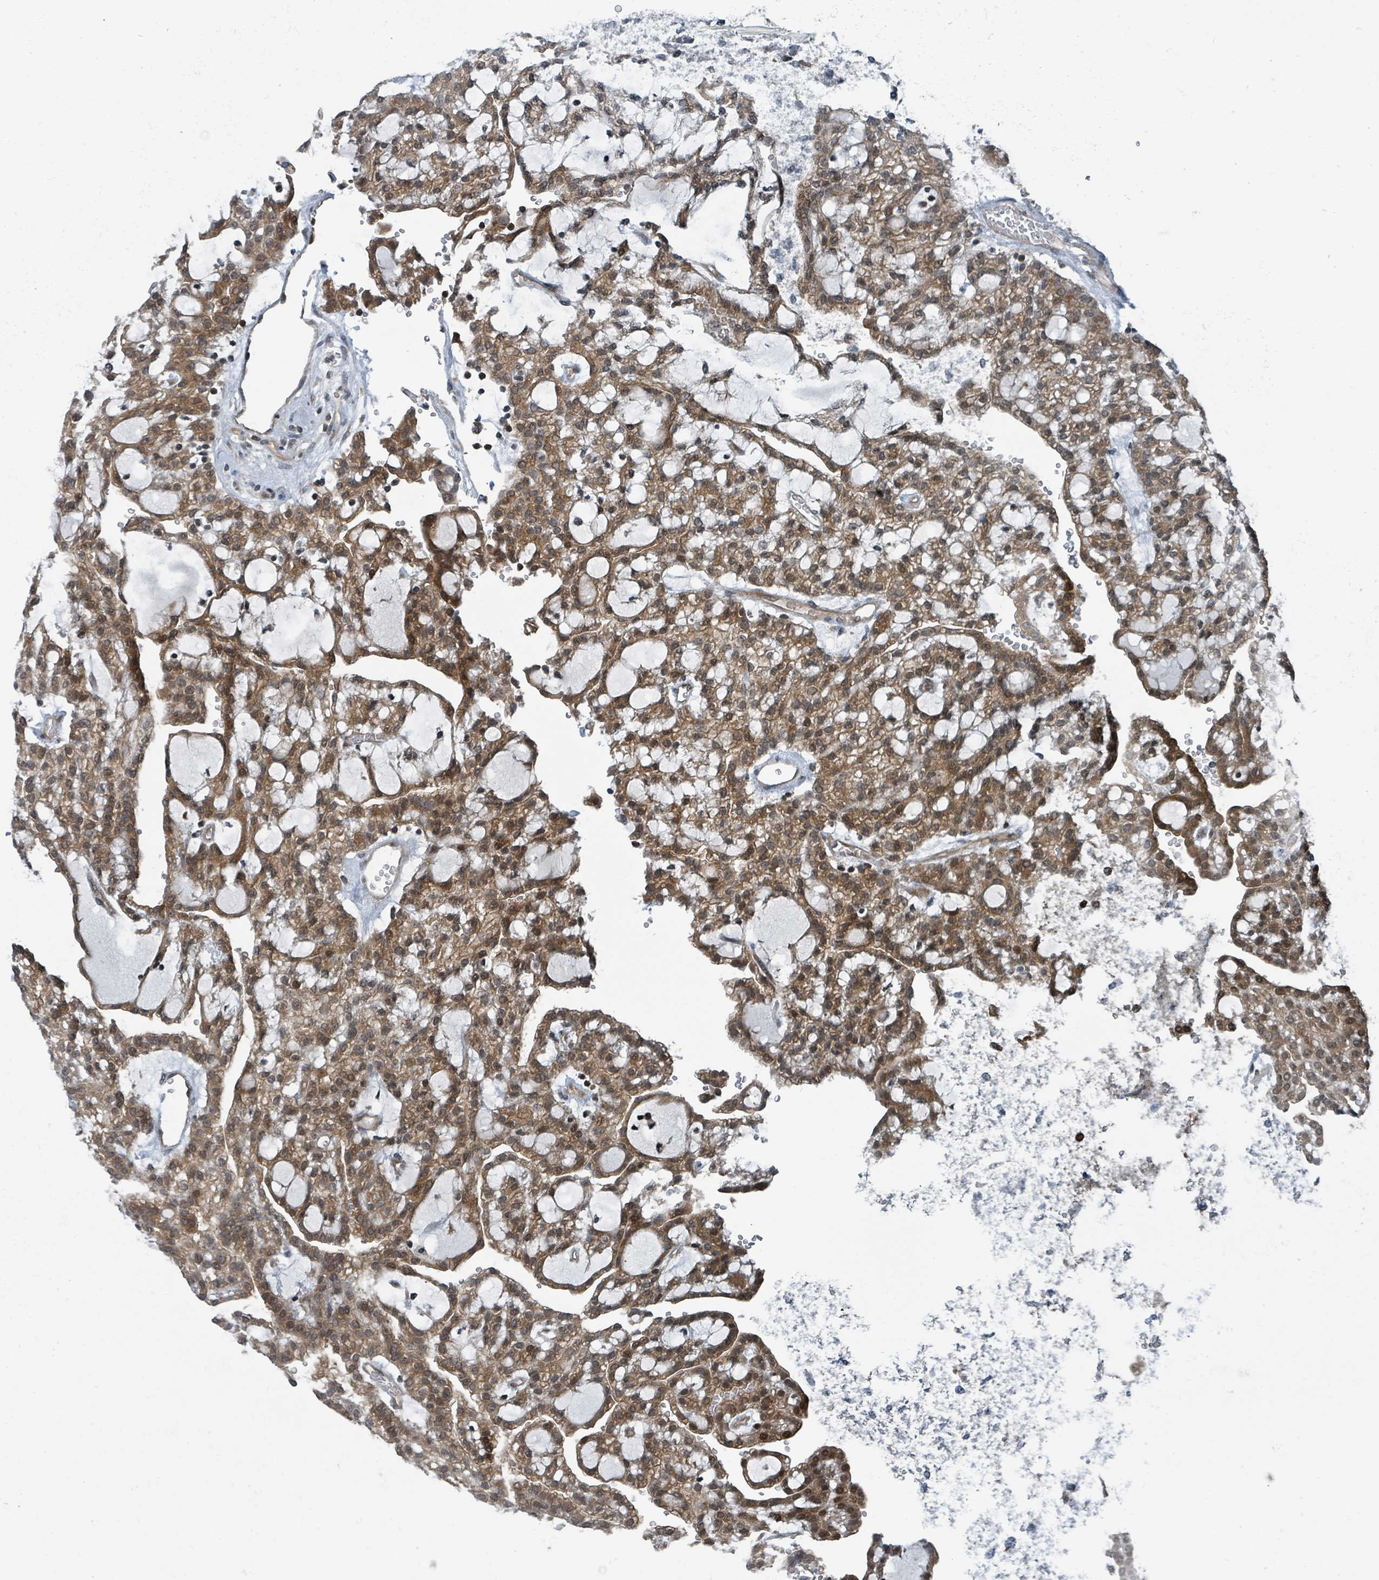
{"staining": {"intensity": "moderate", "quantity": "25%-75%", "location": "cytoplasmic/membranous,nuclear"}, "tissue": "renal cancer", "cell_type": "Tumor cells", "image_type": "cancer", "snomed": [{"axis": "morphology", "description": "Adenocarcinoma, NOS"}, {"axis": "topography", "description": "Kidney"}], "caption": "DAB (3,3'-diaminobenzidine) immunohistochemical staining of human renal cancer demonstrates moderate cytoplasmic/membranous and nuclear protein positivity in about 25%-75% of tumor cells. Immunohistochemistry (ihc) stains the protein in brown and the nuclei are stained blue.", "gene": "GOLGA7", "patient": {"sex": "male", "age": 63}}